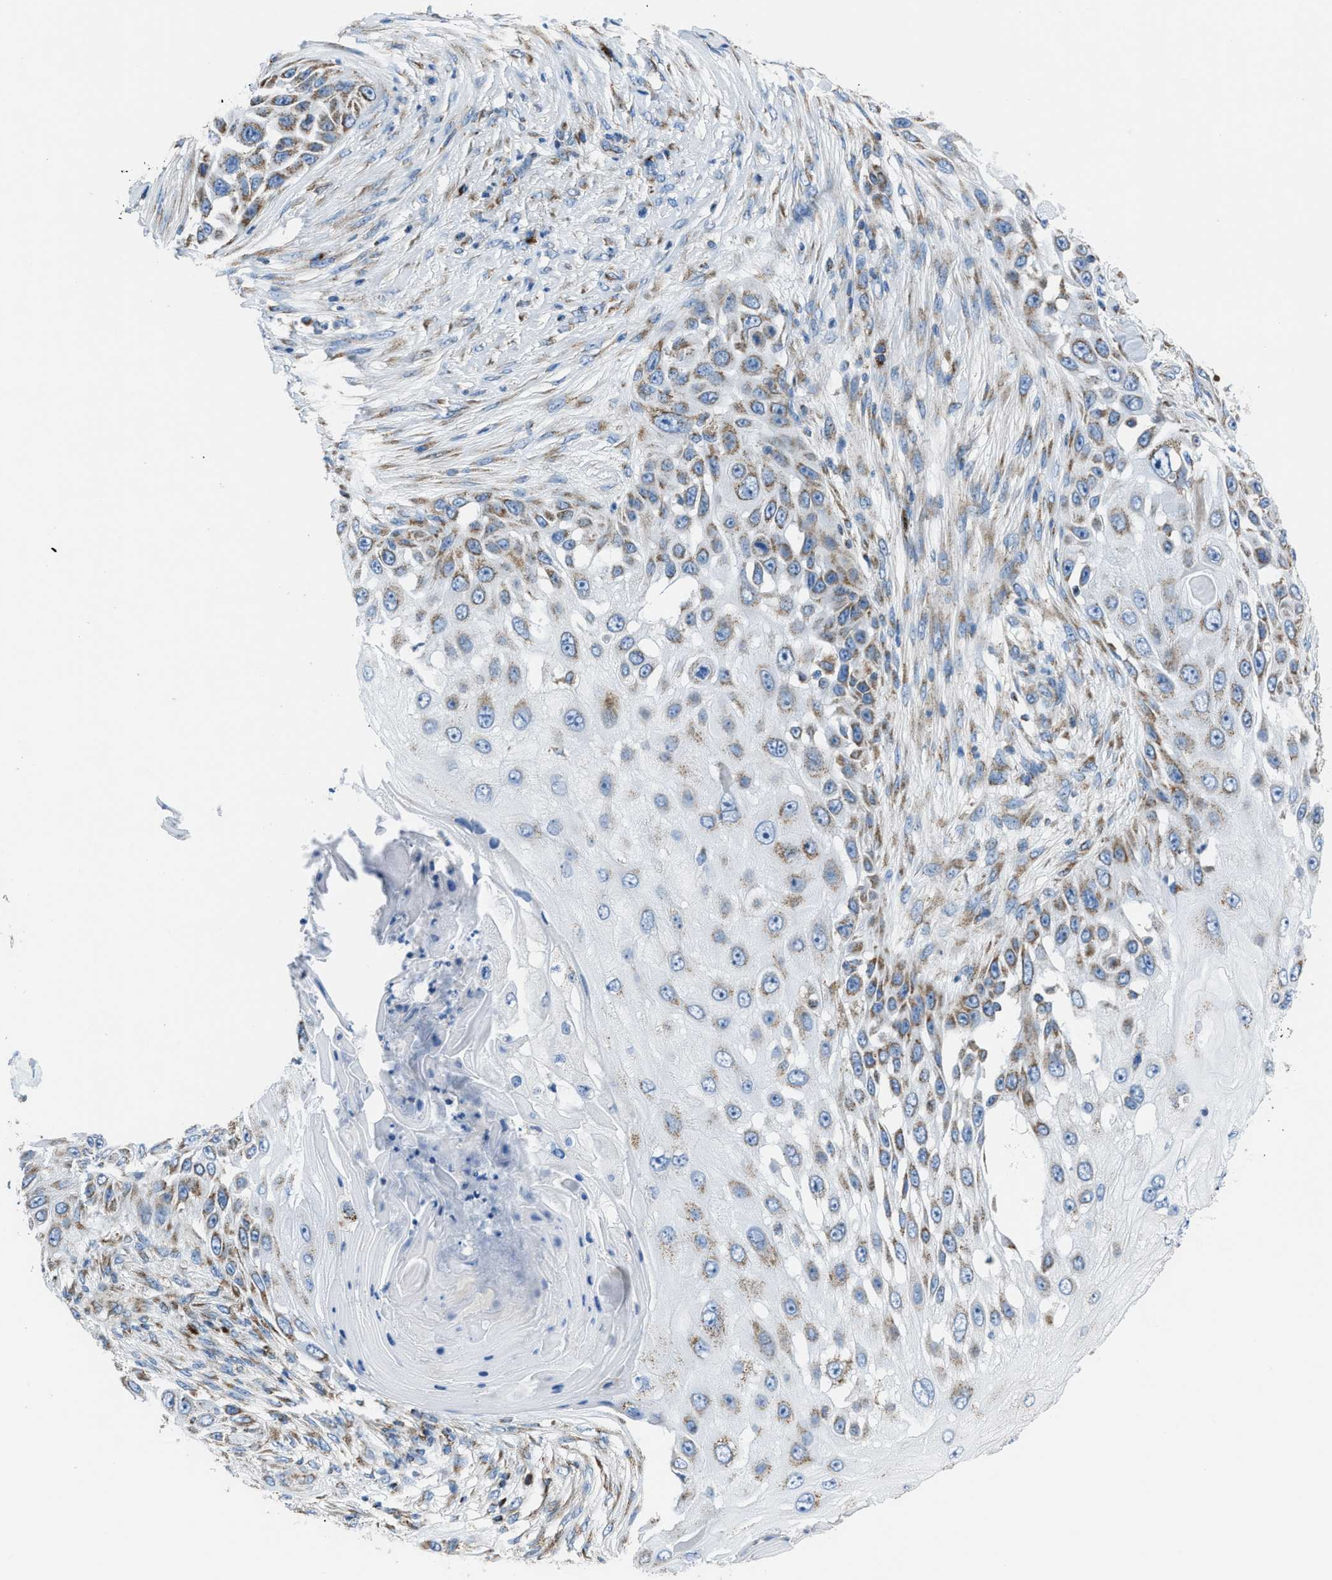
{"staining": {"intensity": "moderate", "quantity": ">75%", "location": "cytoplasmic/membranous"}, "tissue": "skin cancer", "cell_type": "Tumor cells", "image_type": "cancer", "snomed": [{"axis": "morphology", "description": "Squamous cell carcinoma, NOS"}, {"axis": "topography", "description": "Skin"}], "caption": "Skin cancer (squamous cell carcinoma) was stained to show a protein in brown. There is medium levels of moderate cytoplasmic/membranous expression in about >75% of tumor cells.", "gene": "ETFB", "patient": {"sex": "female", "age": 44}}